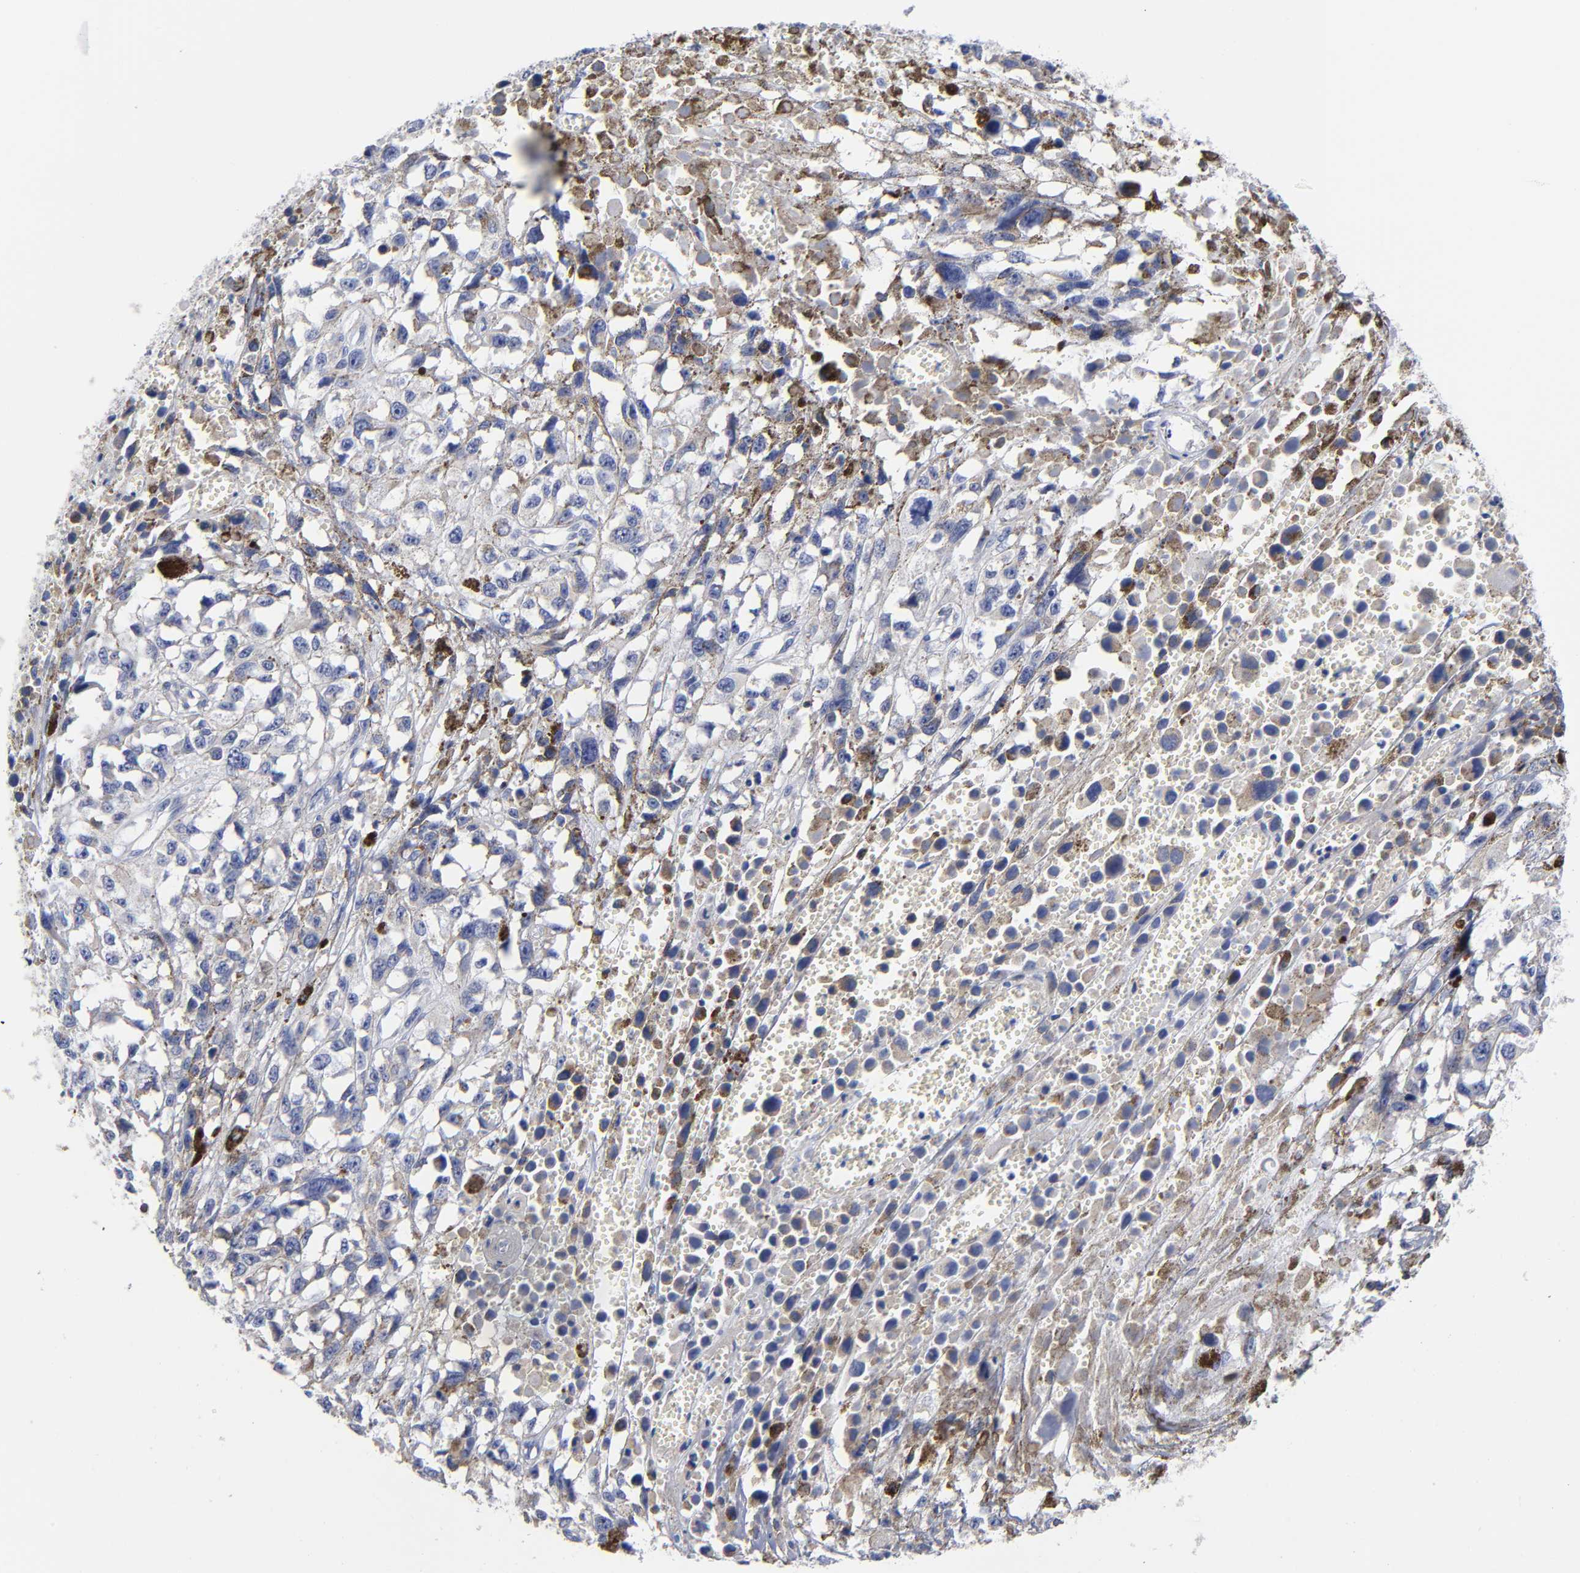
{"staining": {"intensity": "negative", "quantity": "none", "location": "none"}, "tissue": "melanoma", "cell_type": "Tumor cells", "image_type": "cancer", "snomed": [{"axis": "morphology", "description": "Malignant melanoma, Metastatic site"}, {"axis": "topography", "description": "Lymph node"}], "caption": "DAB immunohistochemical staining of human malignant melanoma (metastatic site) reveals no significant positivity in tumor cells. (DAB (3,3'-diaminobenzidine) IHC with hematoxylin counter stain).", "gene": "PTP4A1", "patient": {"sex": "male", "age": 59}}